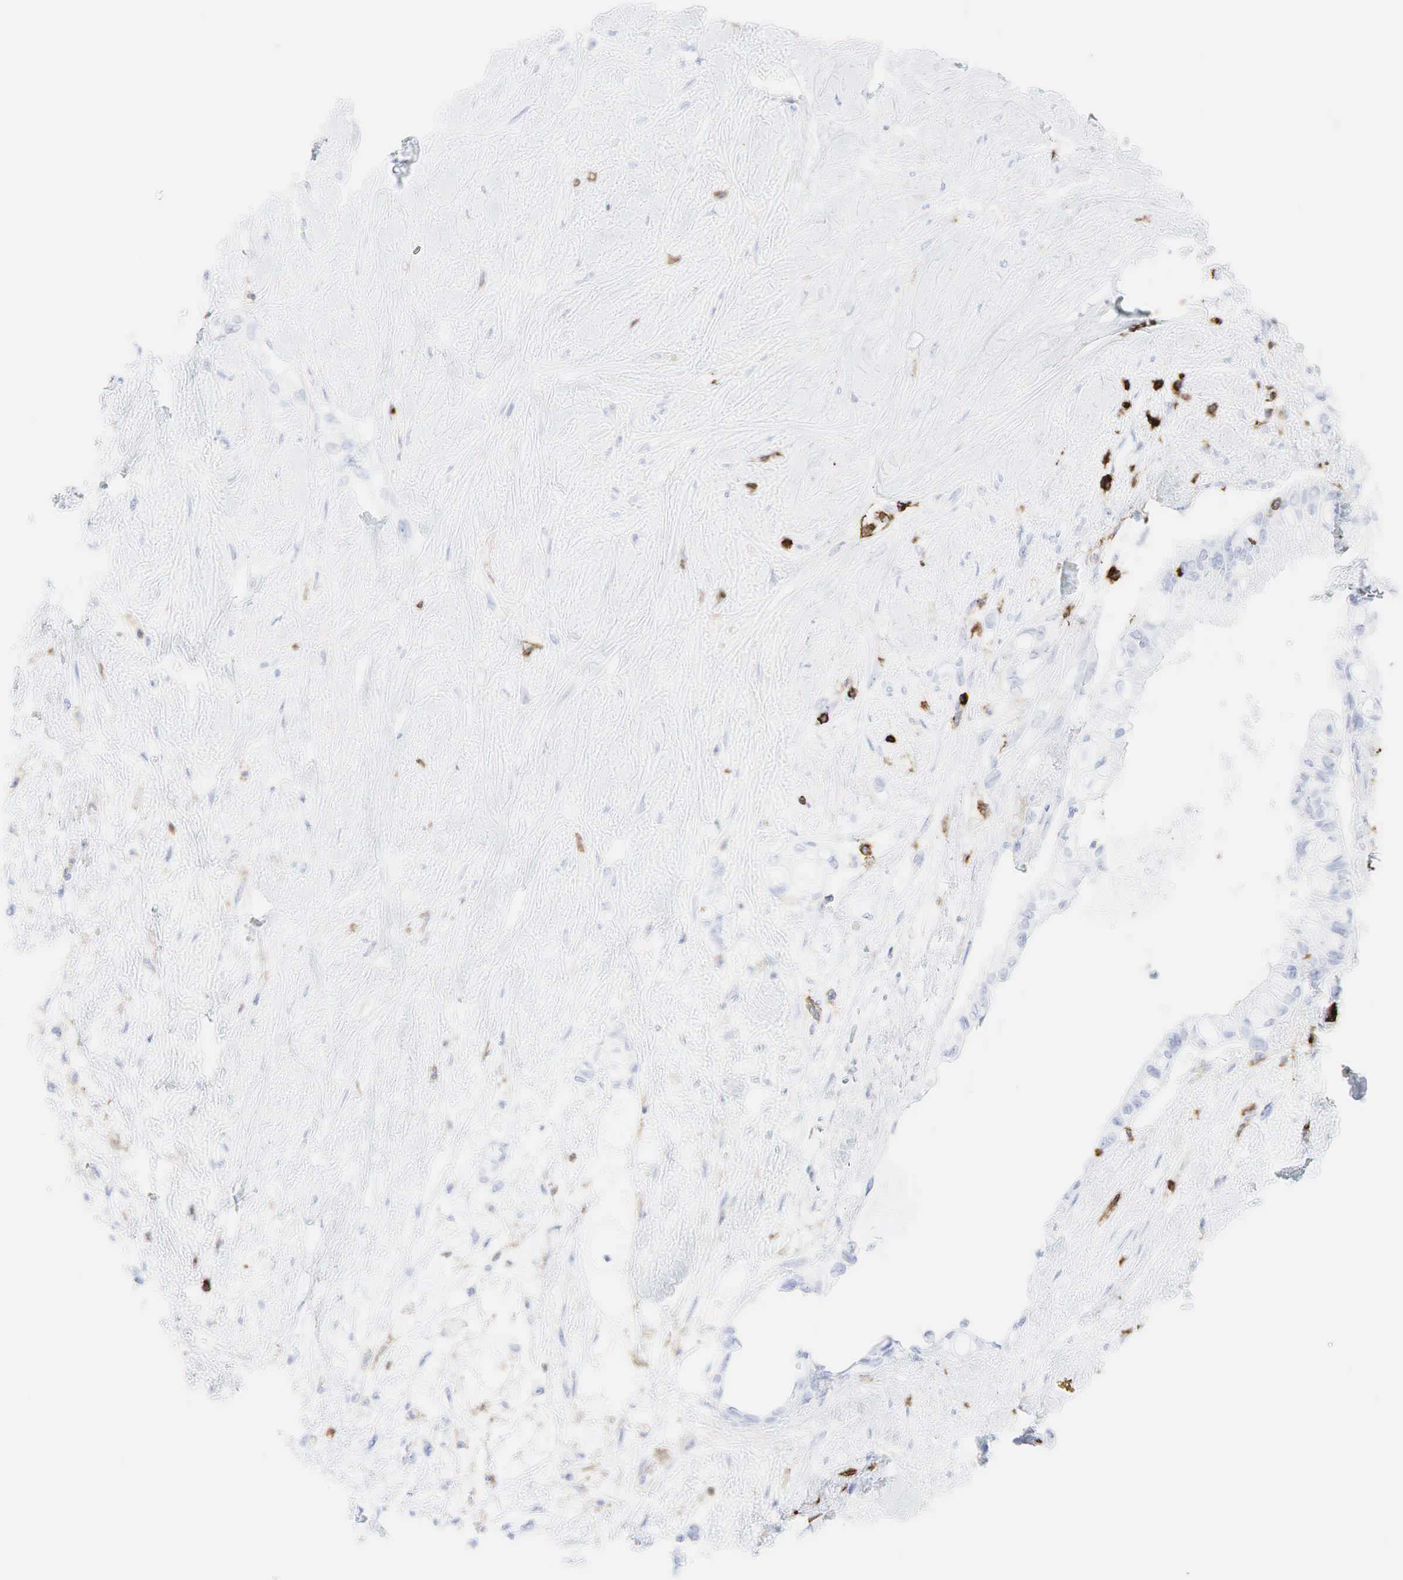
{"staining": {"intensity": "negative", "quantity": "none", "location": "none"}, "tissue": "pancreatic cancer", "cell_type": "Tumor cells", "image_type": "cancer", "snomed": [{"axis": "morphology", "description": "Adenocarcinoma, NOS"}, {"axis": "topography", "description": "Pancreas"}], "caption": "IHC of adenocarcinoma (pancreatic) shows no positivity in tumor cells.", "gene": "PTPRC", "patient": {"sex": "female", "age": 70}}